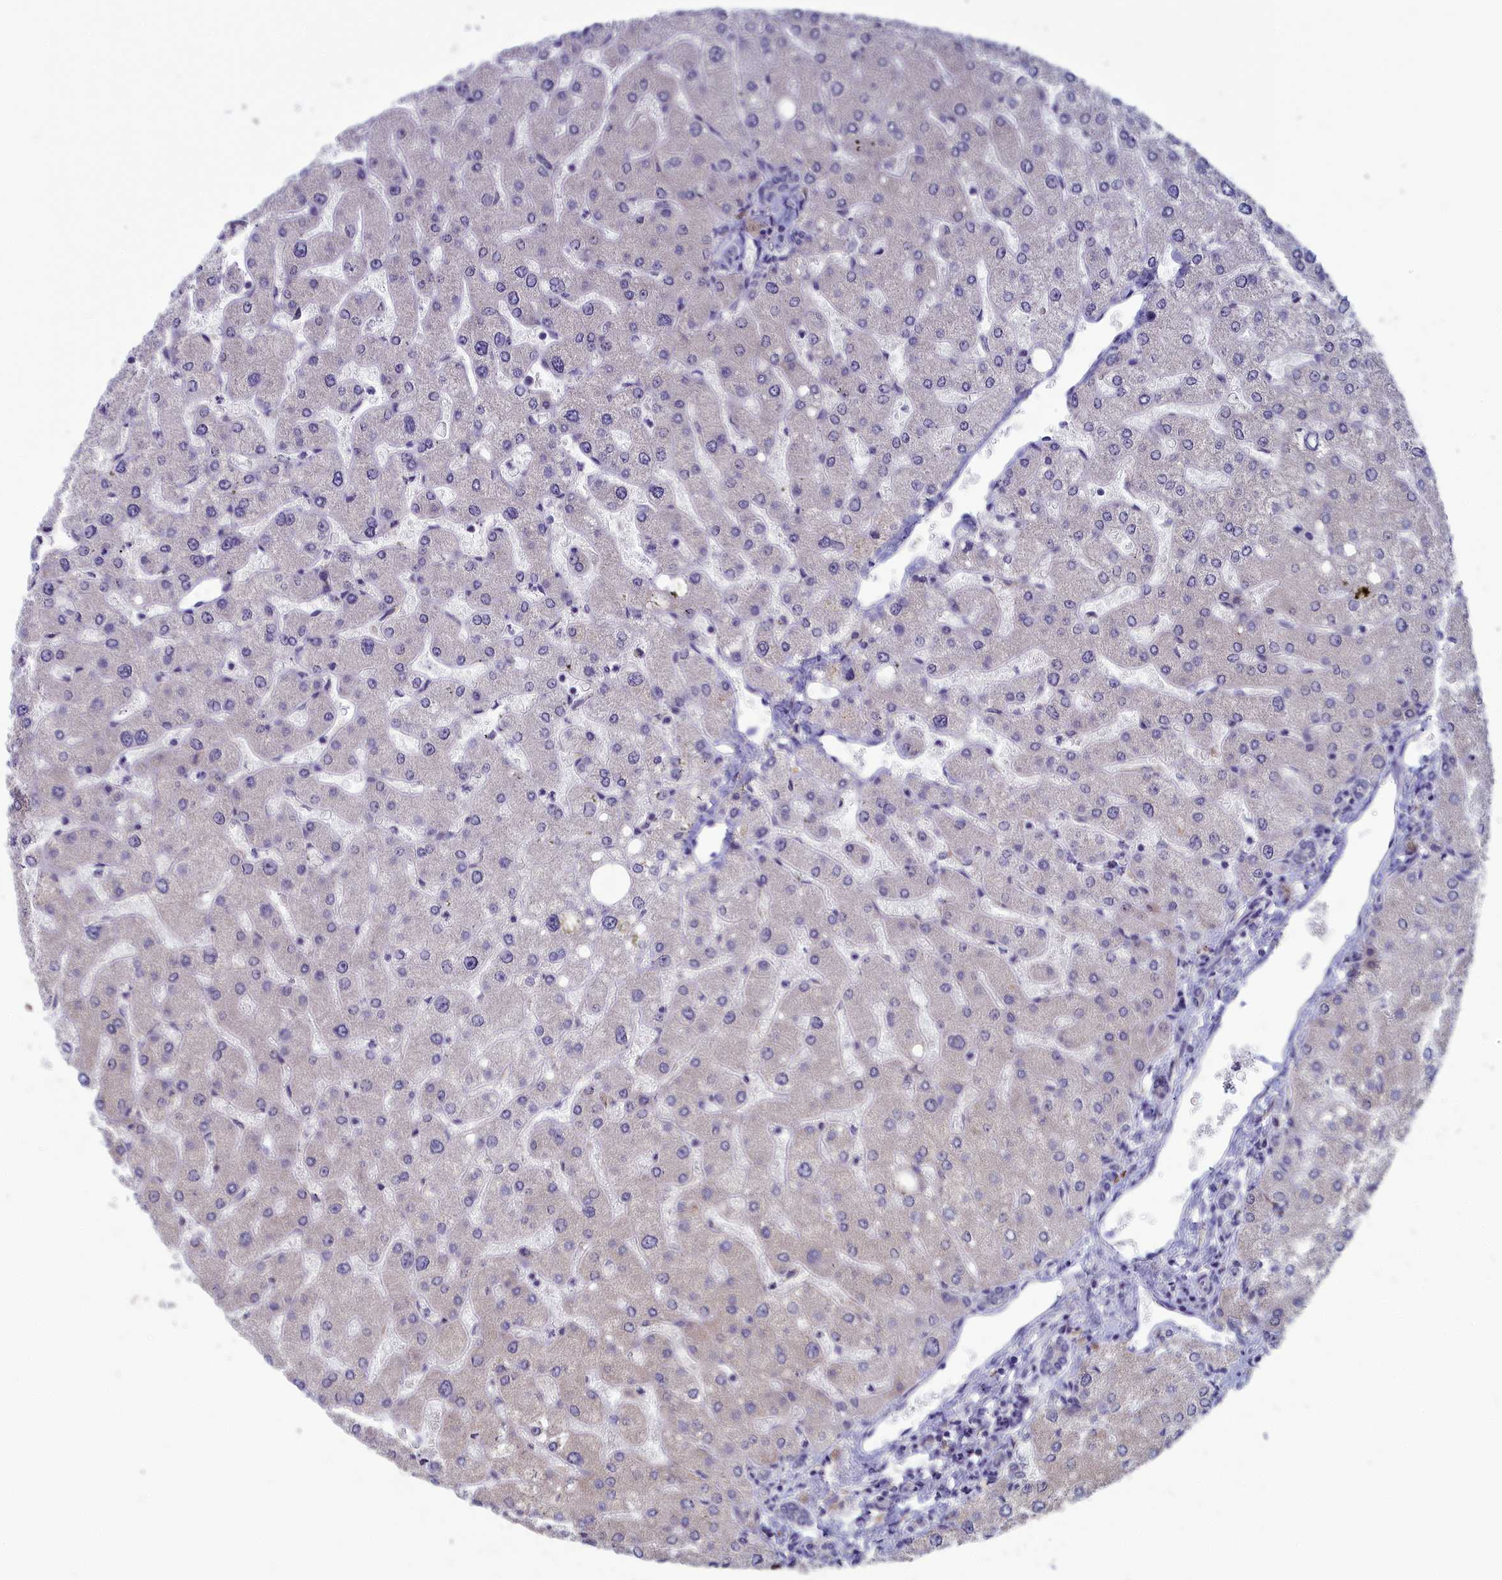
{"staining": {"intensity": "negative", "quantity": "none", "location": "none"}, "tissue": "liver", "cell_type": "Cholangiocytes", "image_type": "normal", "snomed": [{"axis": "morphology", "description": "Normal tissue, NOS"}, {"axis": "topography", "description": "Liver"}], "caption": "Protein analysis of normal liver exhibits no significant staining in cholangiocytes. The staining was performed using DAB (3,3'-diaminobenzidine) to visualize the protein expression in brown, while the nuclei were stained in blue with hematoxylin (Magnification: 20x).", "gene": "MRI1", "patient": {"sex": "male", "age": 55}}